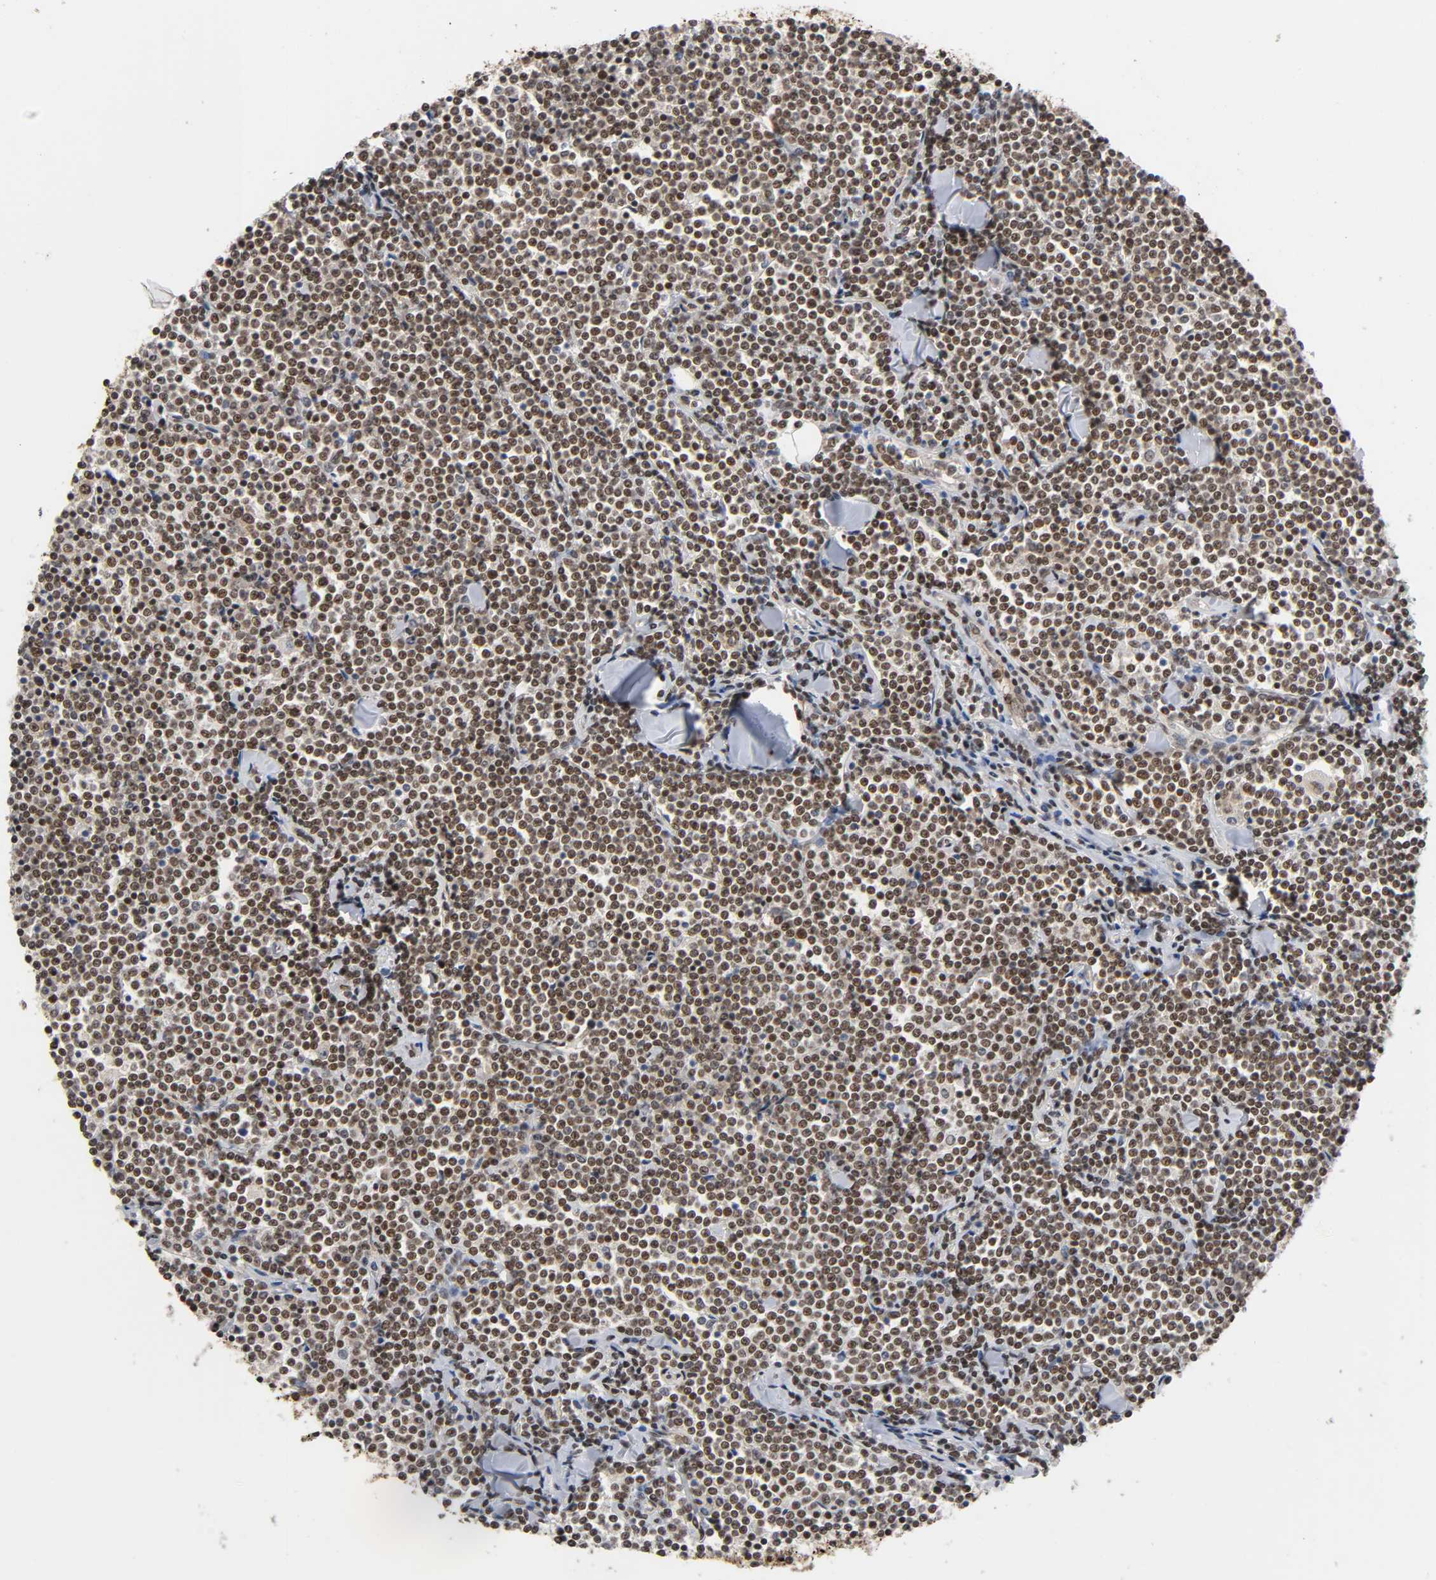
{"staining": {"intensity": "moderate", "quantity": ">75%", "location": "nuclear"}, "tissue": "lymphoma", "cell_type": "Tumor cells", "image_type": "cancer", "snomed": [{"axis": "morphology", "description": "Malignant lymphoma, non-Hodgkin's type, Low grade"}, {"axis": "topography", "description": "Soft tissue"}], "caption": "Immunohistochemistry (IHC) (DAB (3,3'-diaminobenzidine)) staining of human lymphoma reveals moderate nuclear protein staining in approximately >75% of tumor cells. (brown staining indicates protein expression, while blue staining denotes nuclei).", "gene": "ZNF384", "patient": {"sex": "male", "age": 92}}